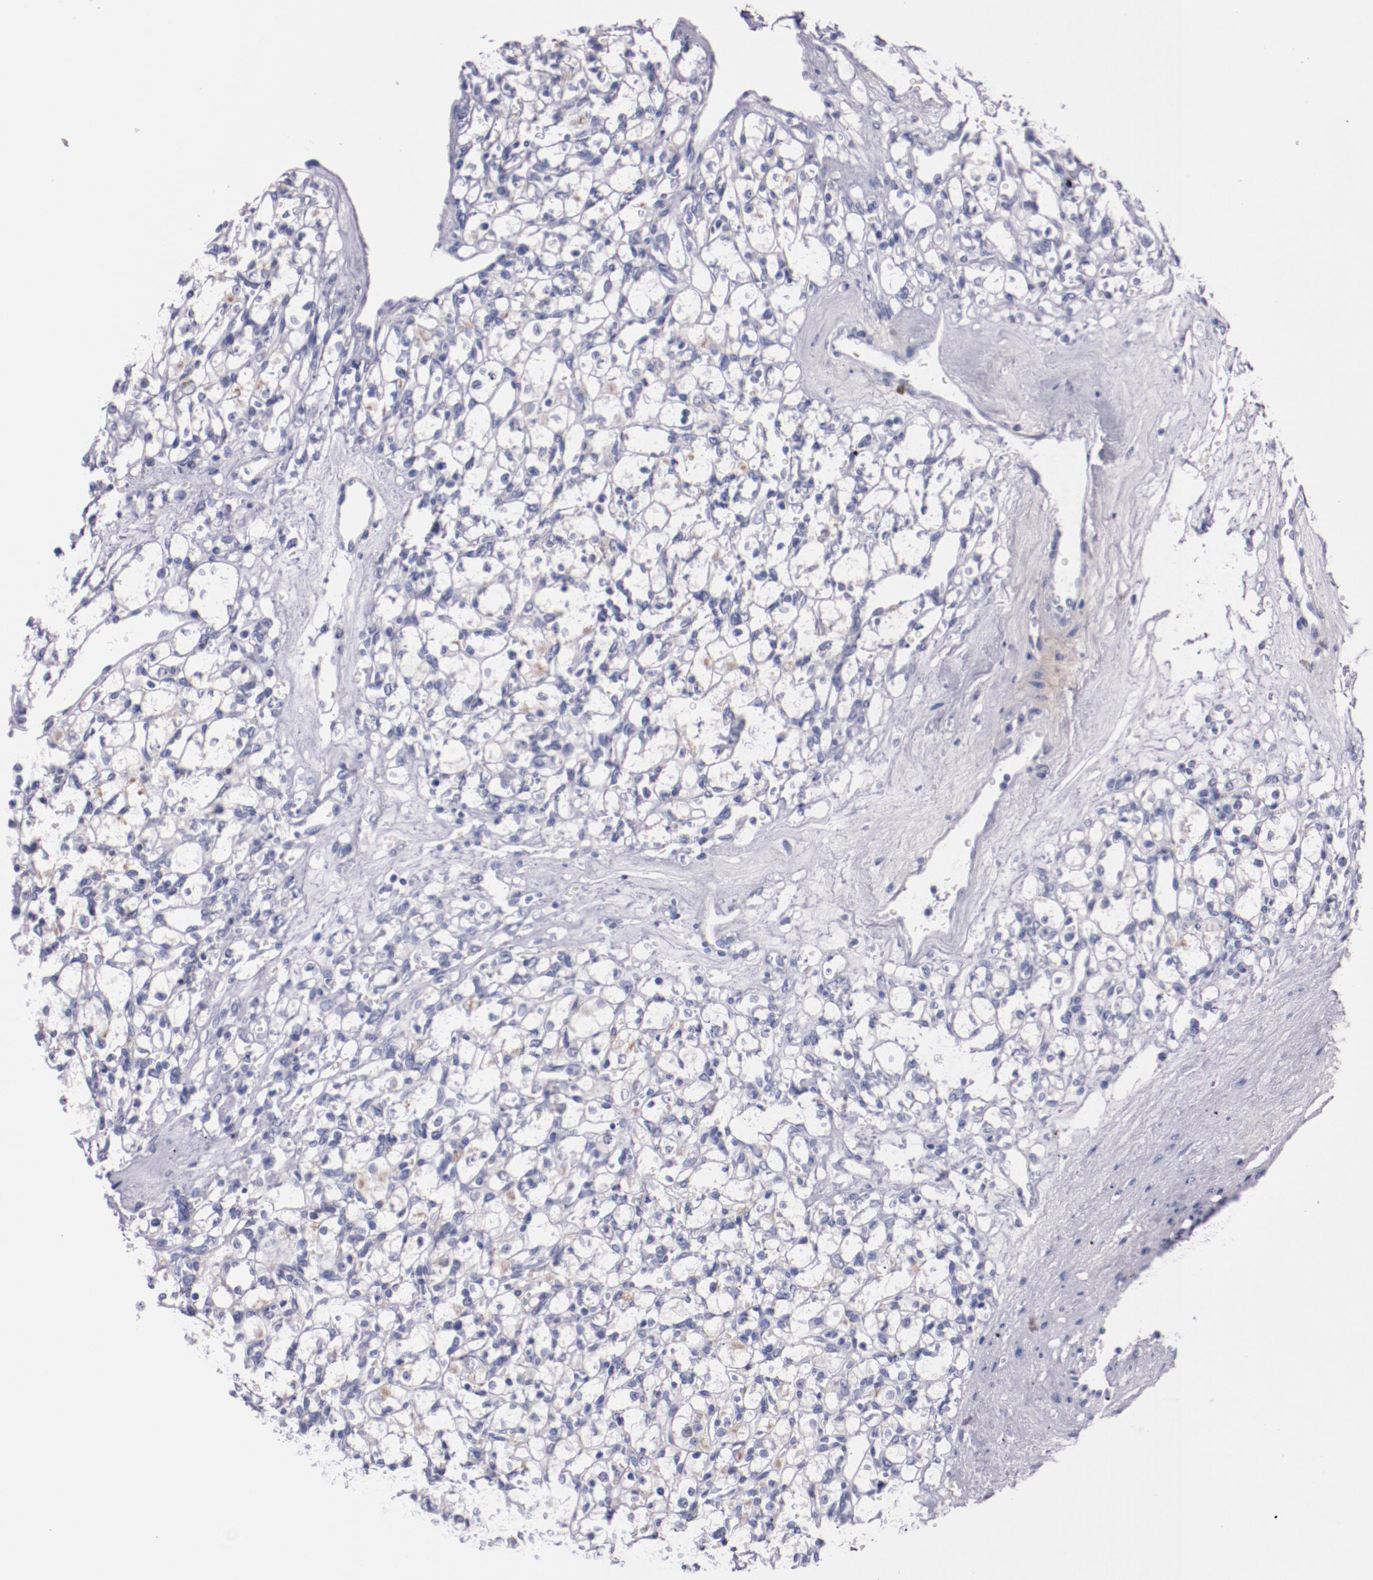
{"staining": {"intensity": "negative", "quantity": "none", "location": "none"}, "tissue": "renal cancer", "cell_type": "Tumor cells", "image_type": "cancer", "snomed": [{"axis": "morphology", "description": "Adenocarcinoma, NOS"}, {"axis": "topography", "description": "Kidney"}], "caption": "Immunohistochemical staining of adenocarcinoma (renal) shows no significant positivity in tumor cells.", "gene": "SYP", "patient": {"sex": "female", "age": 62}}